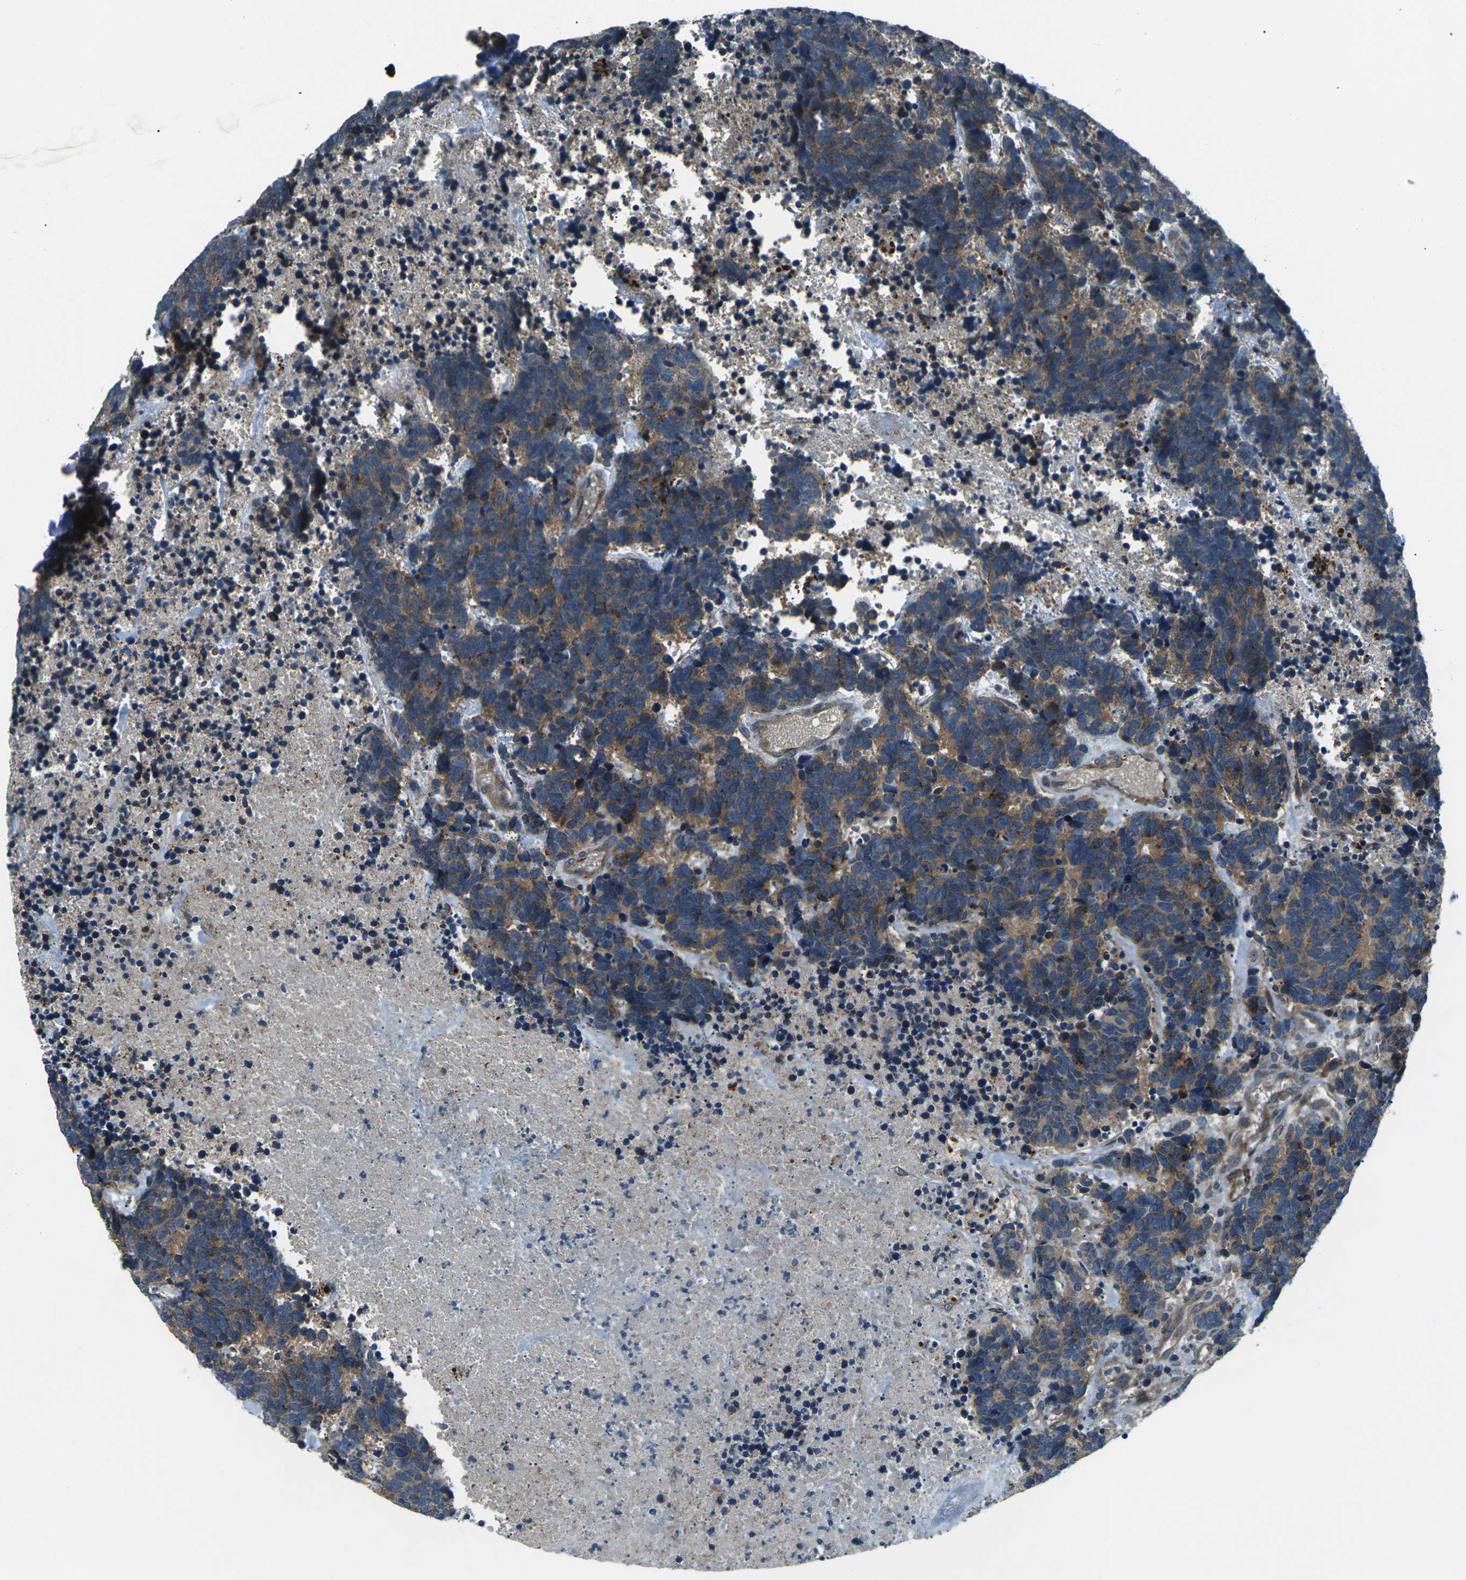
{"staining": {"intensity": "weak", "quantity": ">75%", "location": "cytoplasmic/membranous"}, "tissue": "carcinoid", "cell_type": "Tumor cells", "image_type": "cancer", "snomed": [{"axis": "morphology", "description": "Carcinoma, NOS"}, {"axis": "morphology", "description": "Carcinoid, malignant, NOS"}, {"axis": "topography", "description": "Urinary bladder"}], "caption": "An IHC histopathology image of tumor tissue is shown. Protein staining in brown highlights weak cytoplasmic/membranous positivity in carcinoid within tumor cells.", "gene": "AFAP1", "patient": {"sex": "male", "age": 57}}